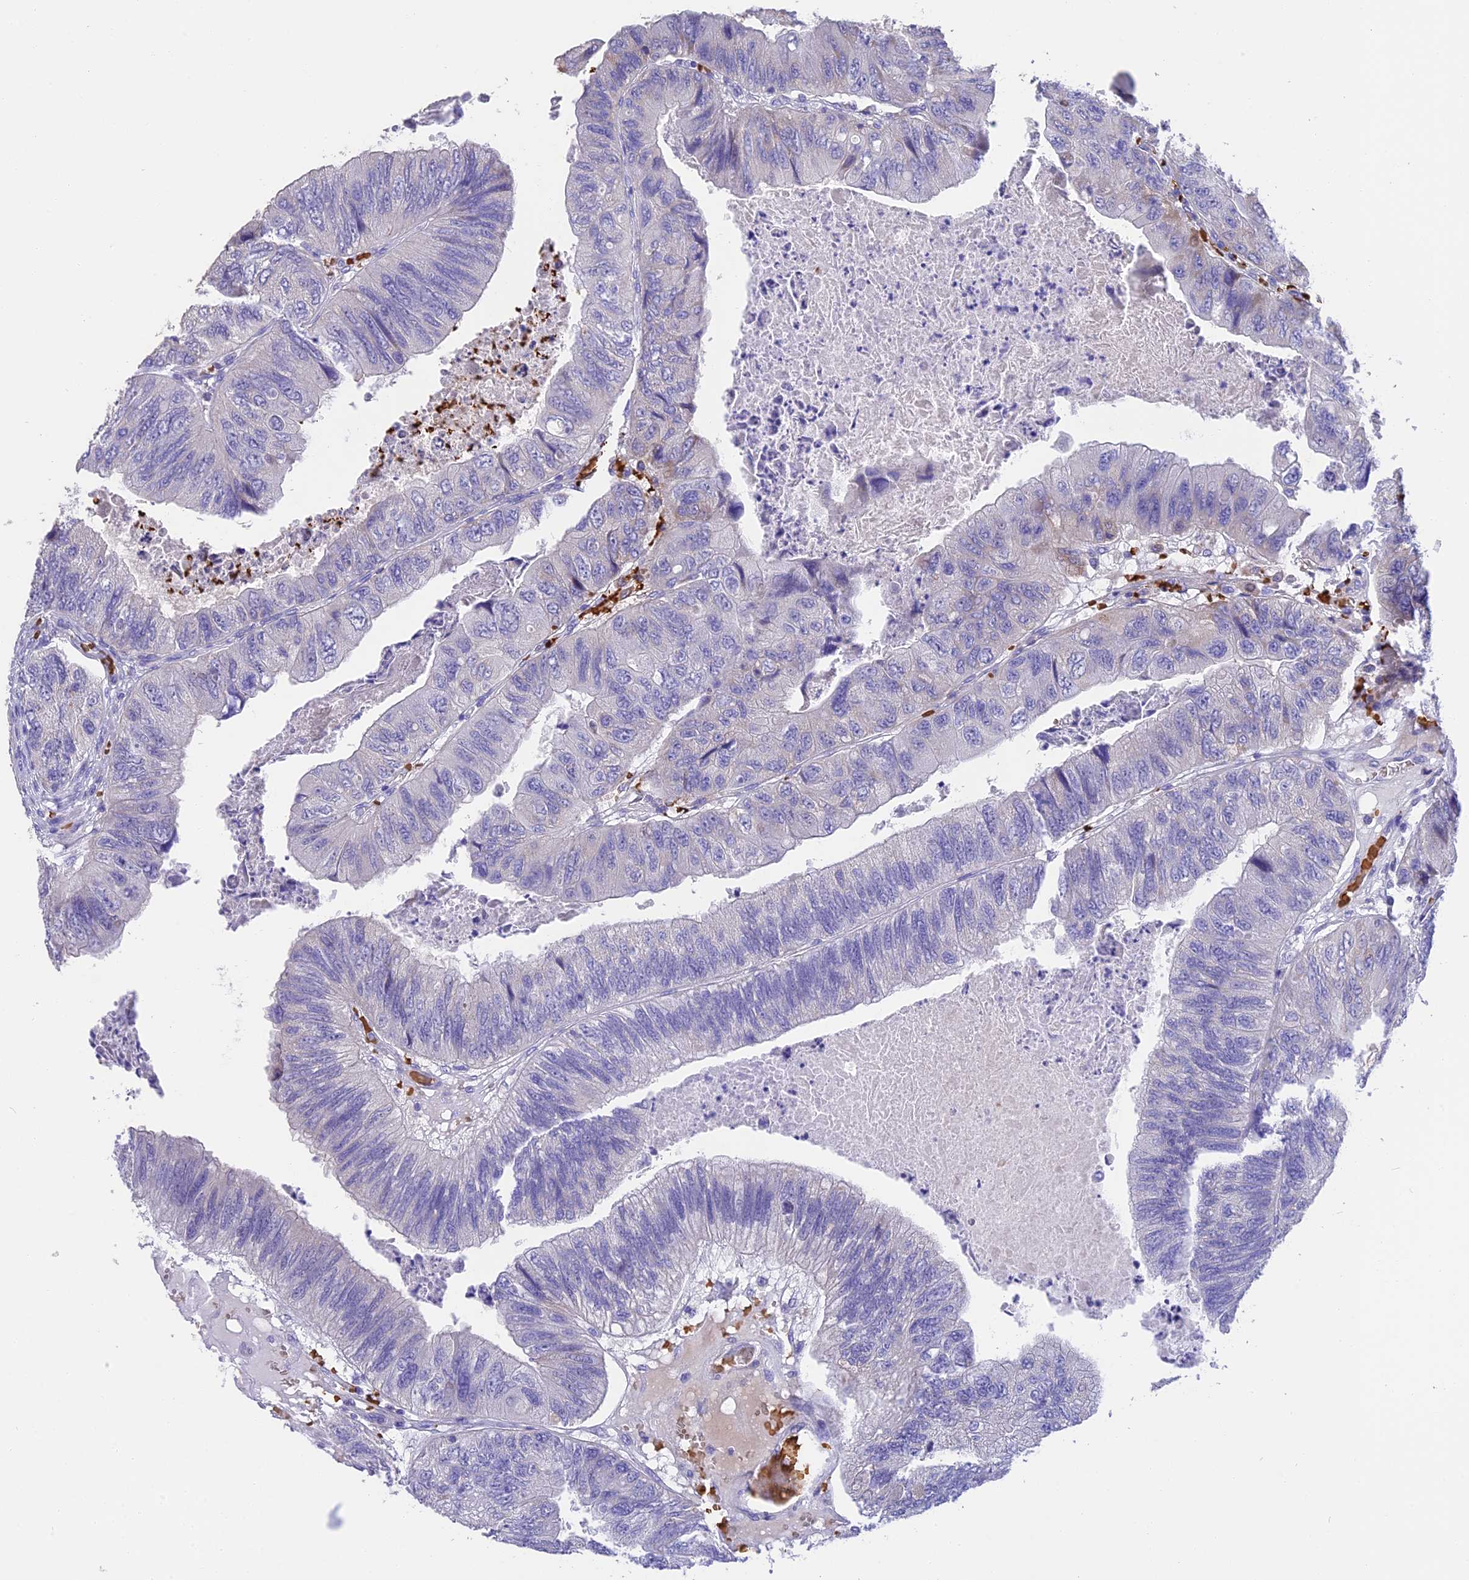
{"staining": {"intensity": "negative", "quantity": "none", "location": "none"}, "tissue": "colorectal cancer", "cell_type": "Tumor cells", "image_type": "cancer", "snomed": [{"axis": "morphology", "description": "Adenocarcinoma, NOS"}, {"axis": "topography", "description": "Rectum"}], "caption": "Tumor cells show no significant positivity in colorectal adenocarcinoma. The staining was performed using DAB (3,3'-diaminobenzidine) to visualize the protein expression in brown, while the nuclei were stained in blue with hematoxylin (Magnification: 20x).", "gene": "TNNC2", "patient": {"sex": "male", "age": 63}}